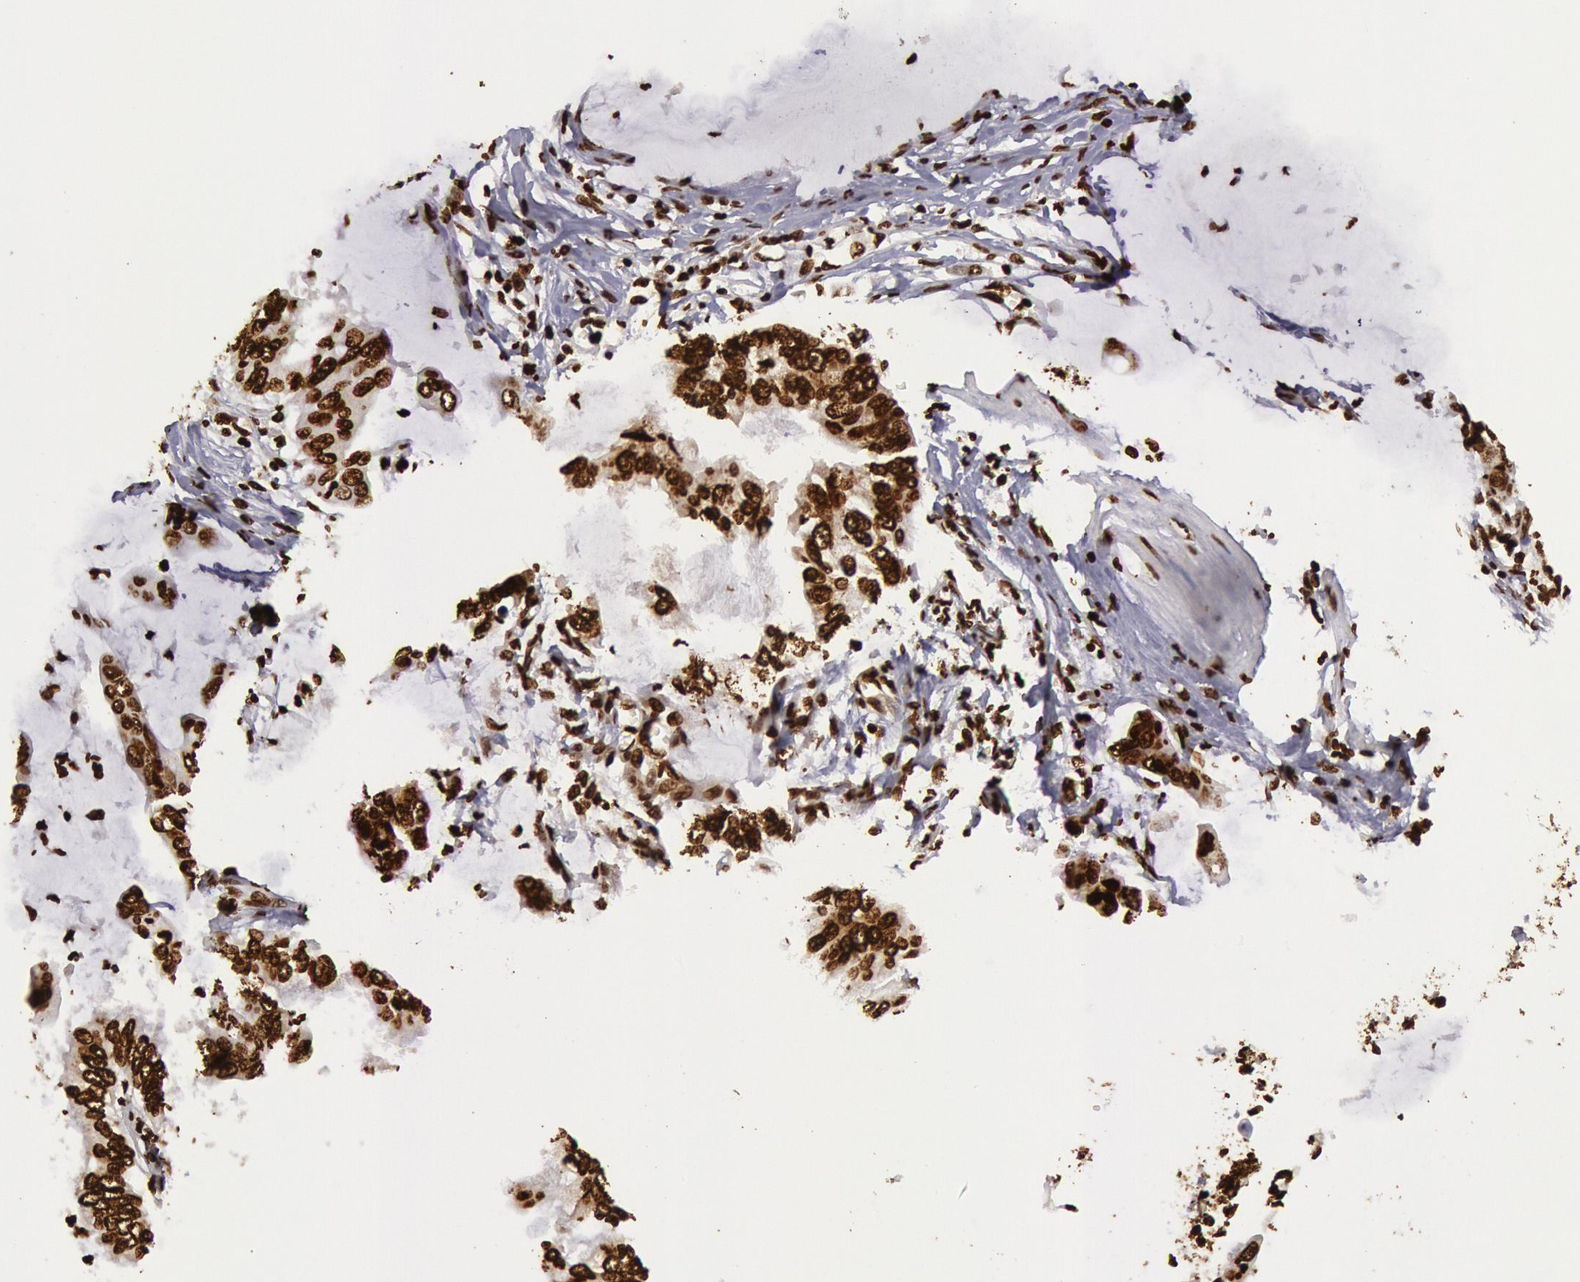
{"staining": {"intensity": "strong", "quantity": ">75%", "location": "nuclear"}, "tissue": "stomach cancer", "cell_type": "Tumor cells", "image_type": "cancer", "snomed": [{"axis": "morphology", "description": "Adenocarcinoma, NOS"}, {"axis": "topography", "description": "Stomach, upper"}], "caption": "Immunohistochemistry photomicrograph of human adenocarcinoma (stomach) stained for a protein (brown), which demonstrates high levels of strong nuclear staining in approximately >75% of tumor cells.", "gene": "H3-4", "patient": {"sex": "male", "age": 80}}